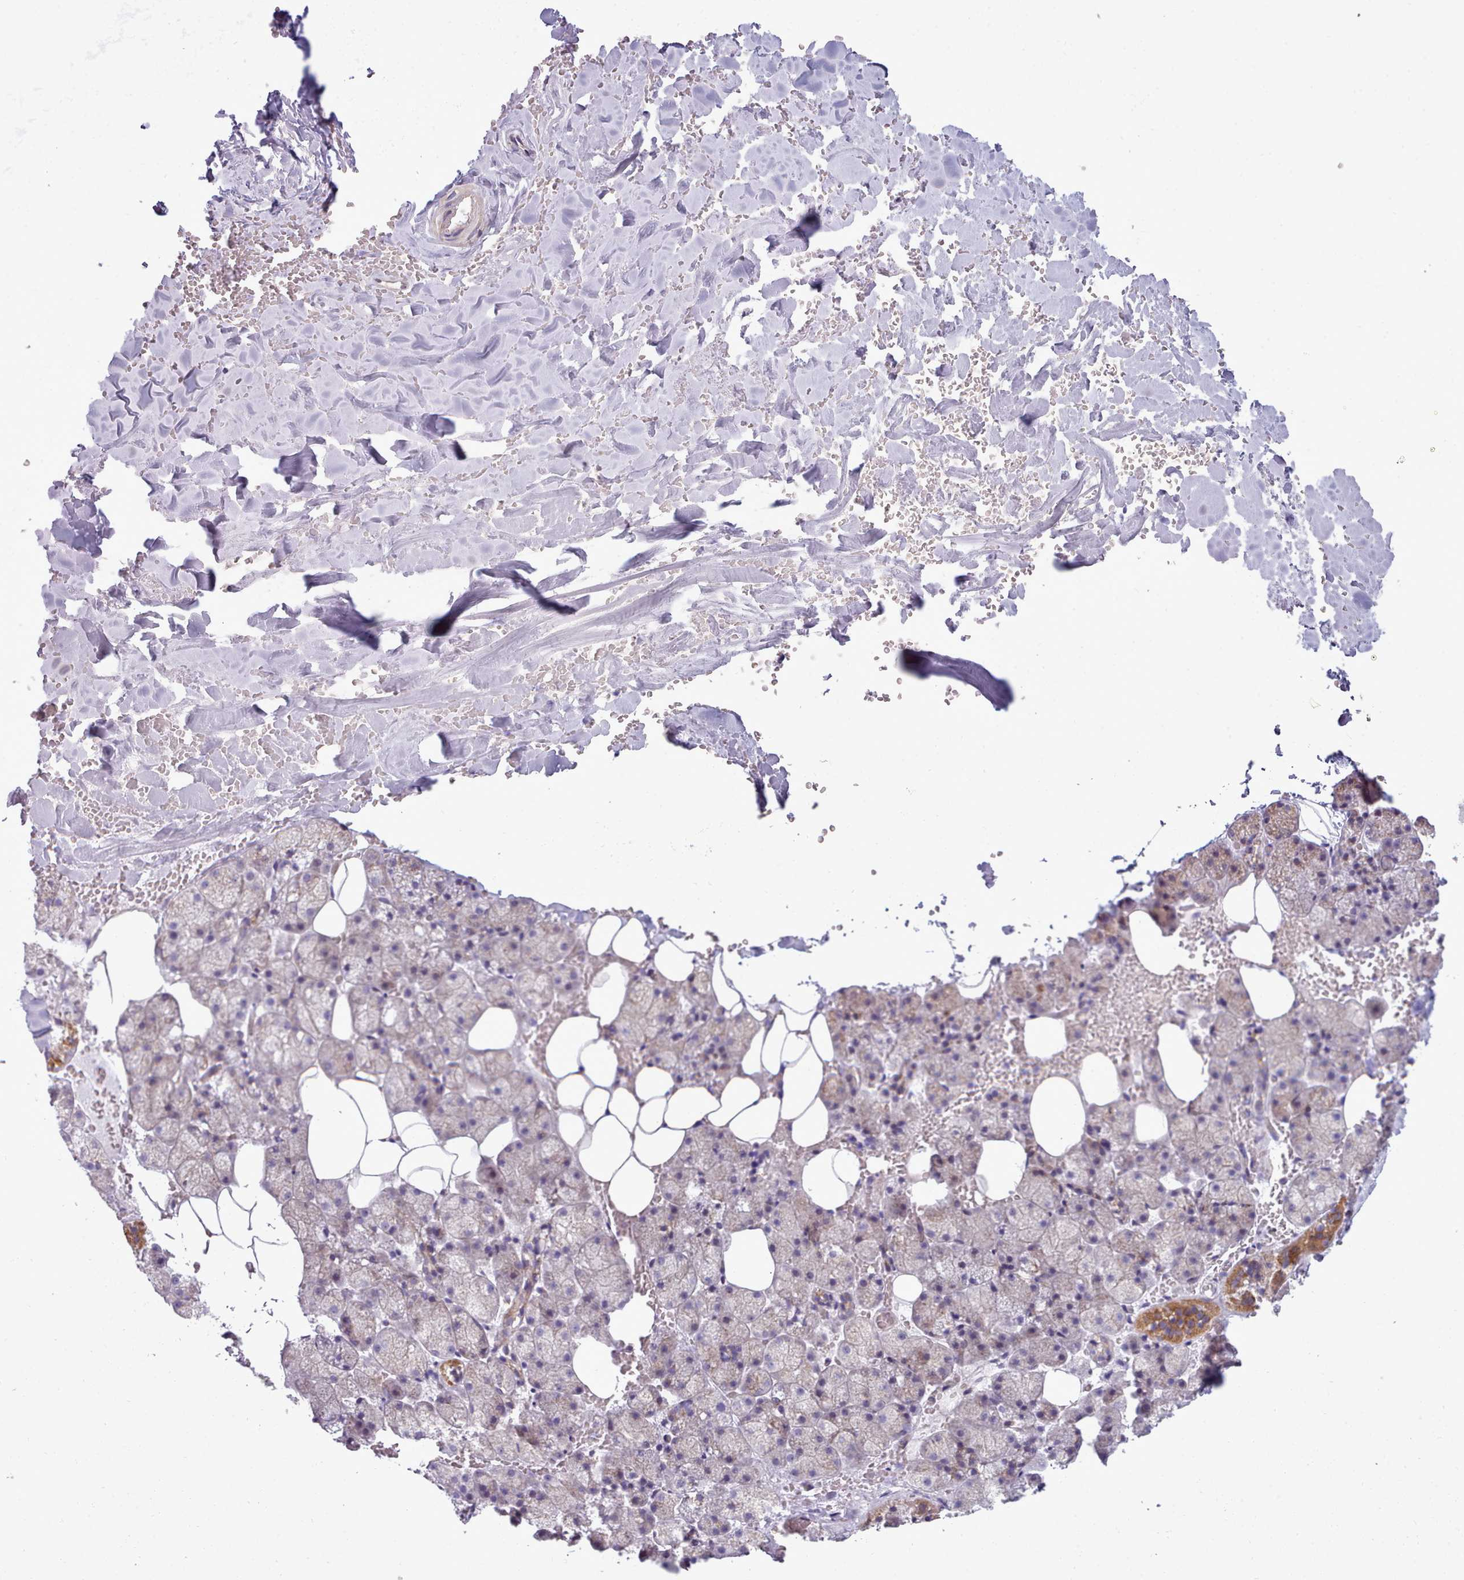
{"staining": {"intensity": "negative", "quantity": "none", "location": "none"}, "tissue": "adipose tissue", "cell_type": "Adipocytes", "image_type": "normal", "snomed": [{"axis": "morphology", "description": "Normal tissue, NOS"}, {"axis": "topography", "description": "Salivary gland"}, {"axis": "topography", "description": "Peripheral nerve tissue"}], "caption": "The immunohistochemistry (IHC) photomicrograph has no significant positivity in adipocytes of adipose tissue. (Stains: DAB (3,3'-diaminobenzidine) IHC with hematoxylin counter stain, Microscopy: brightfield microscopy at high magnification).", "gene": "SLC52A3", "patient": {"sex": "male", "age": 38}}